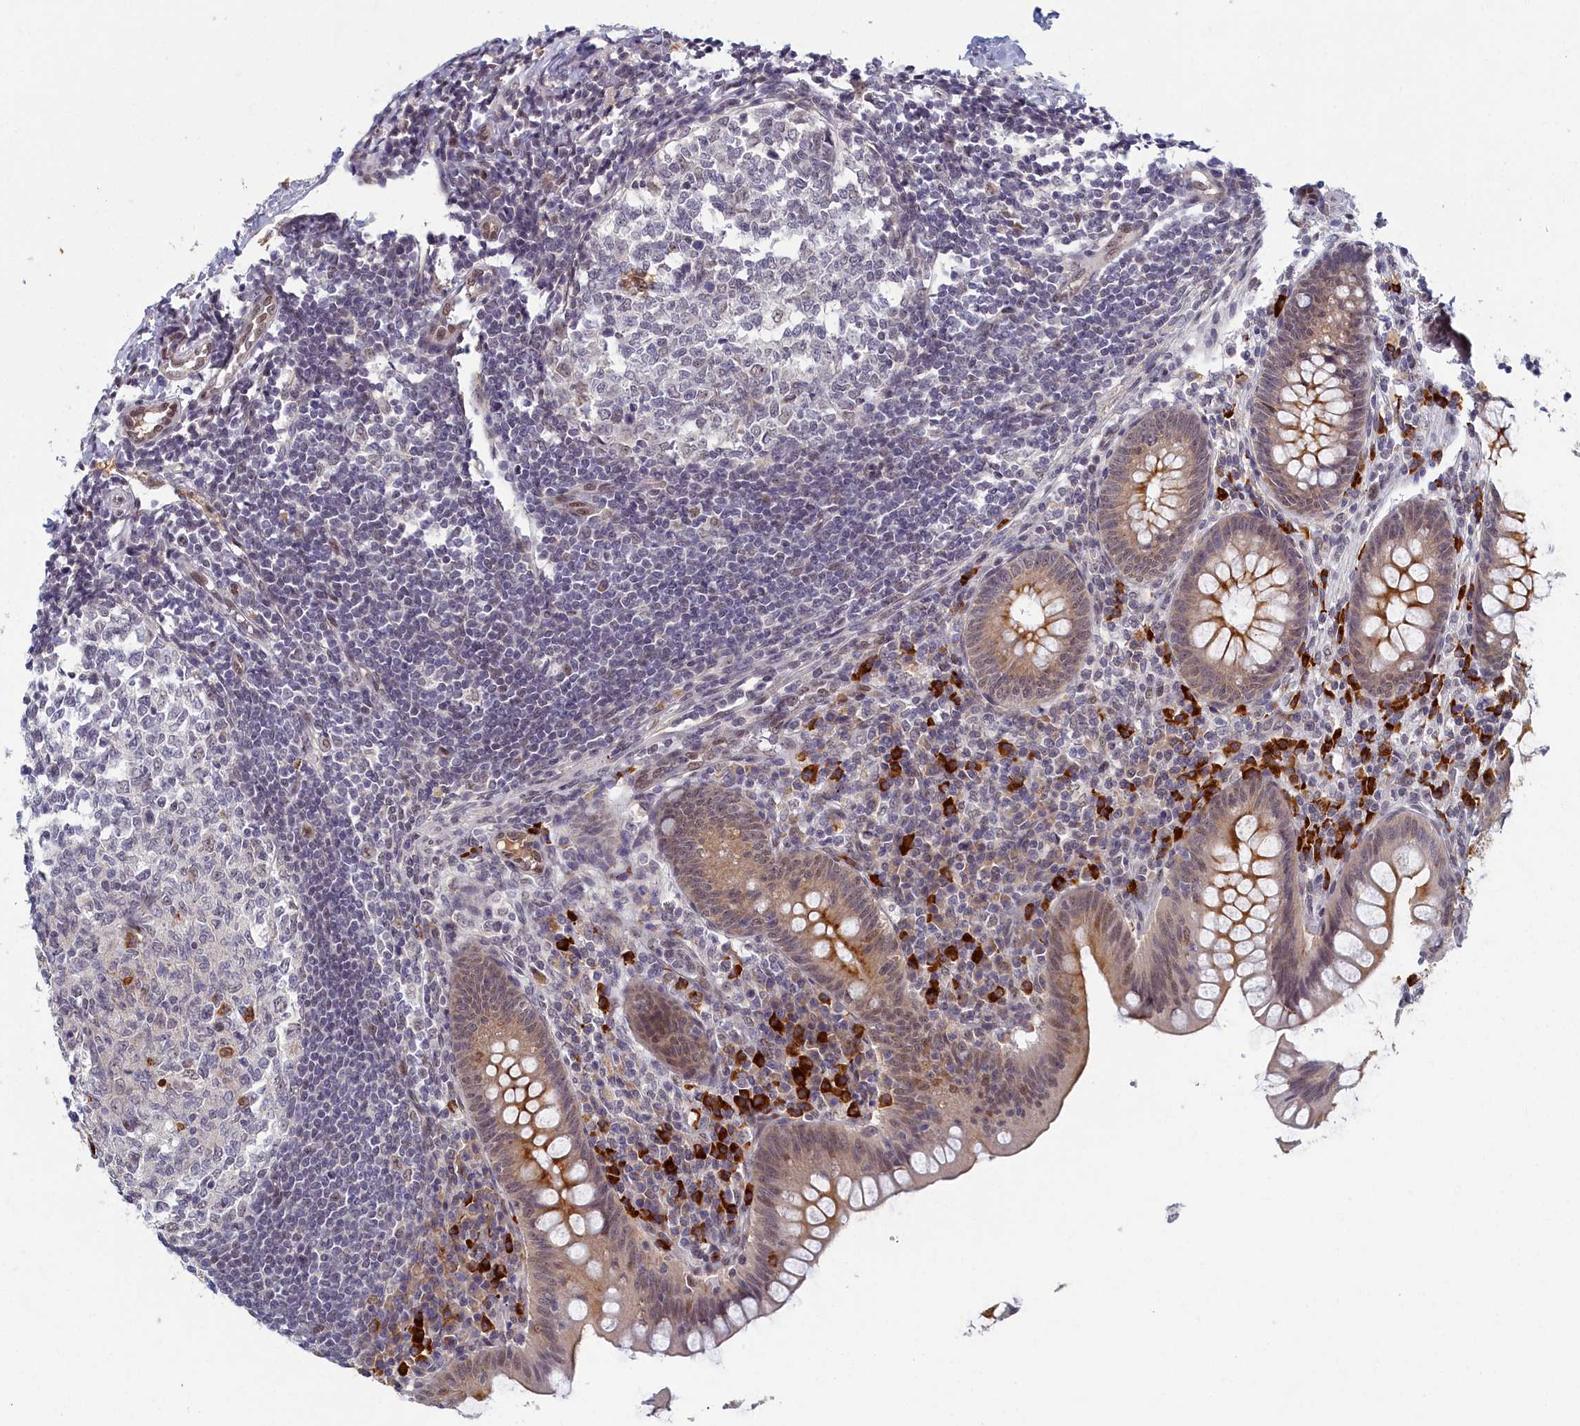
{"staining": {"intensity": "moderate", "quantity": "25%-75%", "location": "cytoplasmic/membranous,nuclear"}, "tissue": "appendix", "cell_type": "Glandular cells", "image_type": "normal", "snomed": [{"axis": "morphology", "description": "Normal tissue, NOS"}, {"axis": "topography", "description": "Appendix"}], "caption": "A high-resolution histopathology image shows immunohistochemistry (IHC) staining of benign appendix, which demonstrates moderate cytoplasmic/membranous,nuclear positivity in approximately 25%-75% of glandular cells. (DAB IHC, brown staining for protein, blue staining for nuclei).", "gene": "DNAJC17", "patient": {"sex": "female", "age": 33}}